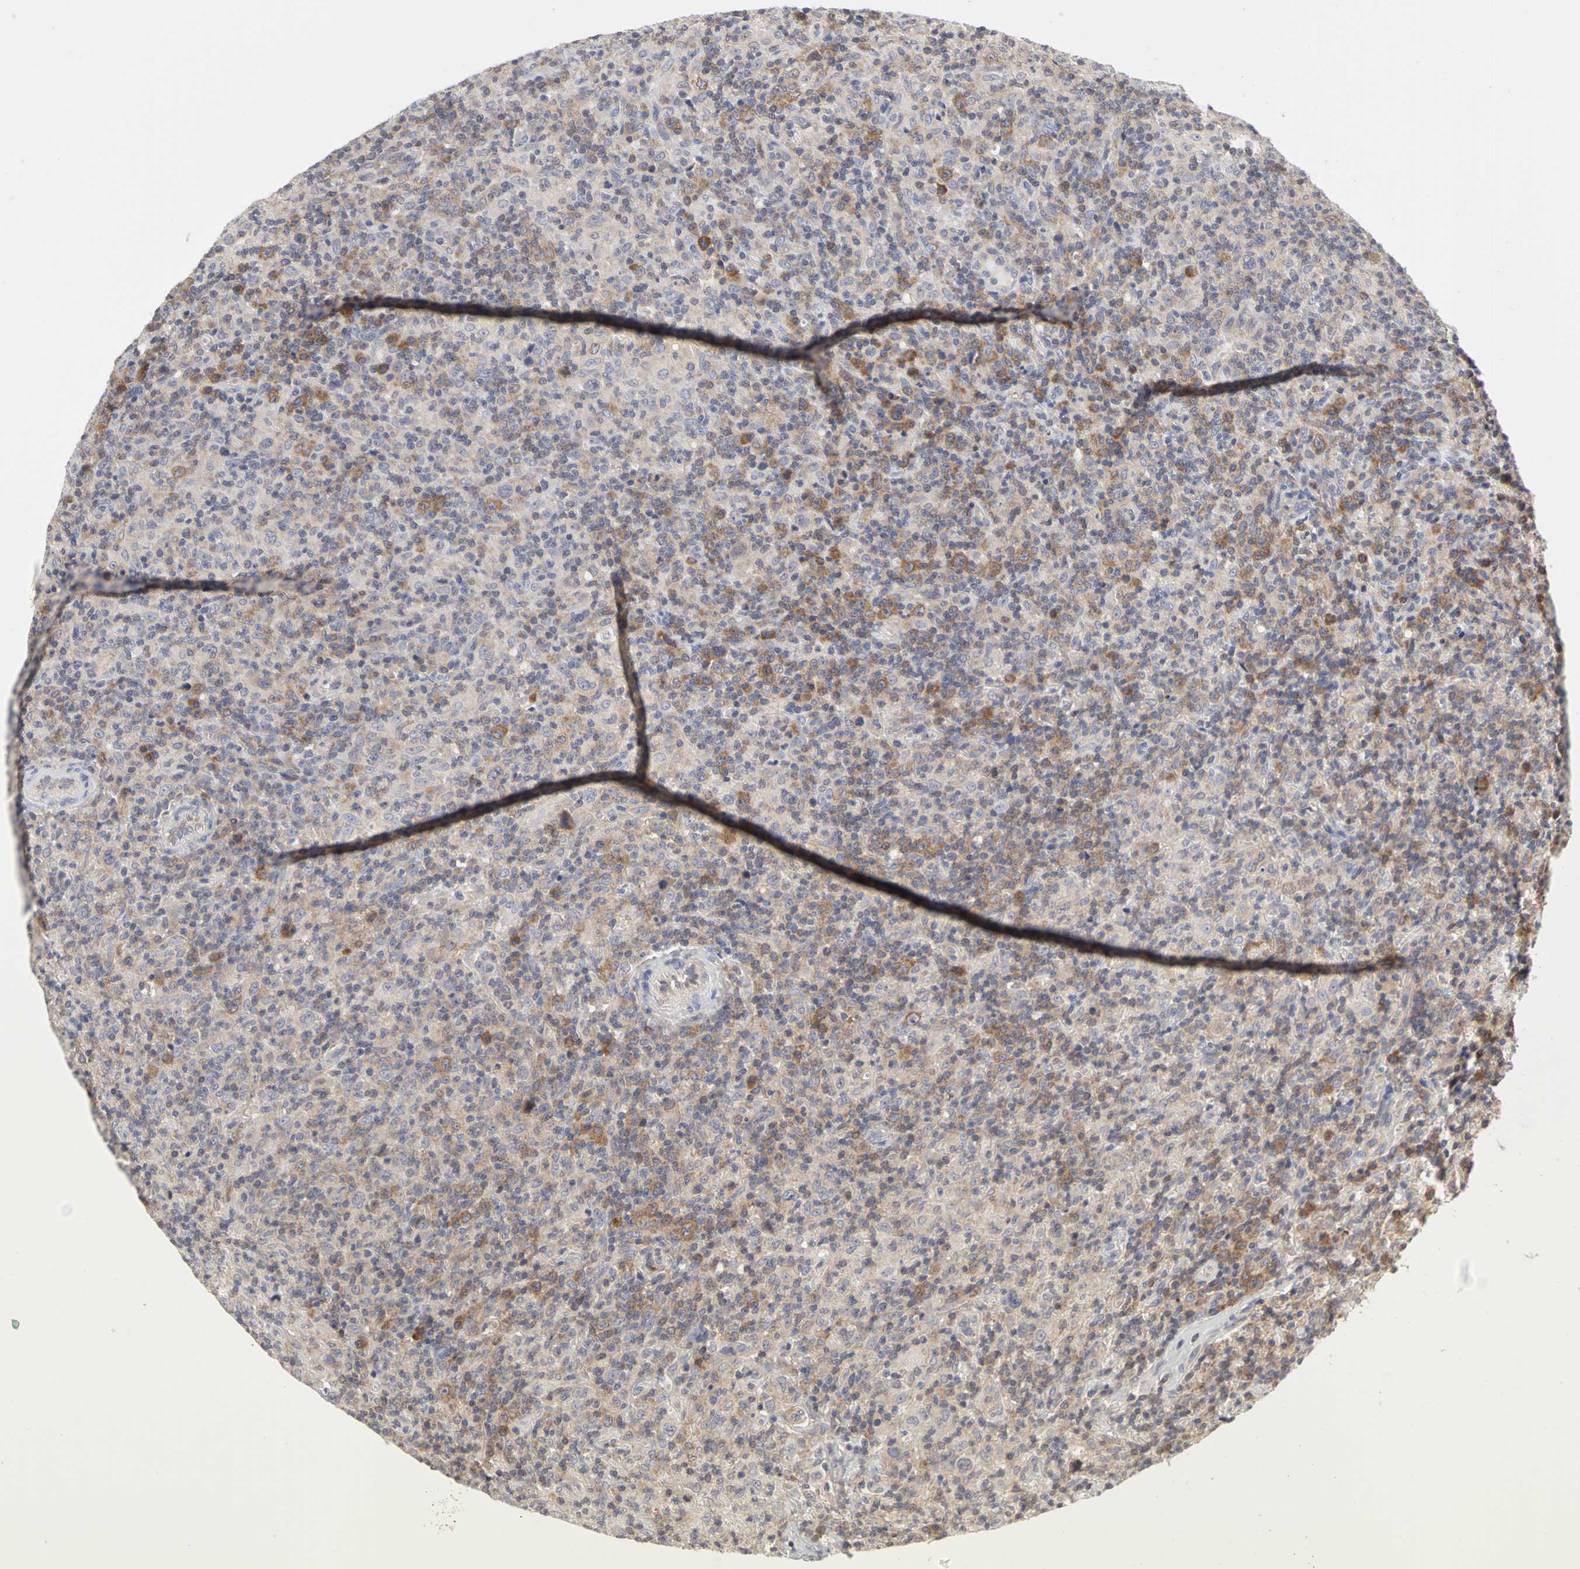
{"staining": {"intensity": "moderate", "quantity": "25%-75%", "location": "cytoplasmic/membranous"}, "tissue": "lymphoma", "cell_type": "Tumor cells", "image_type": "cancer", "snomed": [{"axis": "morphology", "description": "Hodgkin's disease, NOS"}, {"axis": "topography", "description": "Lymph node"}], "caption": "Moderate cytoplasmic/membranous positivity for a protein is seen in about 25%-75% of tumor cells of lymphoma using IHC.", "gene": "IRAK1", "patient": {"sex": "male", "age": 65}}